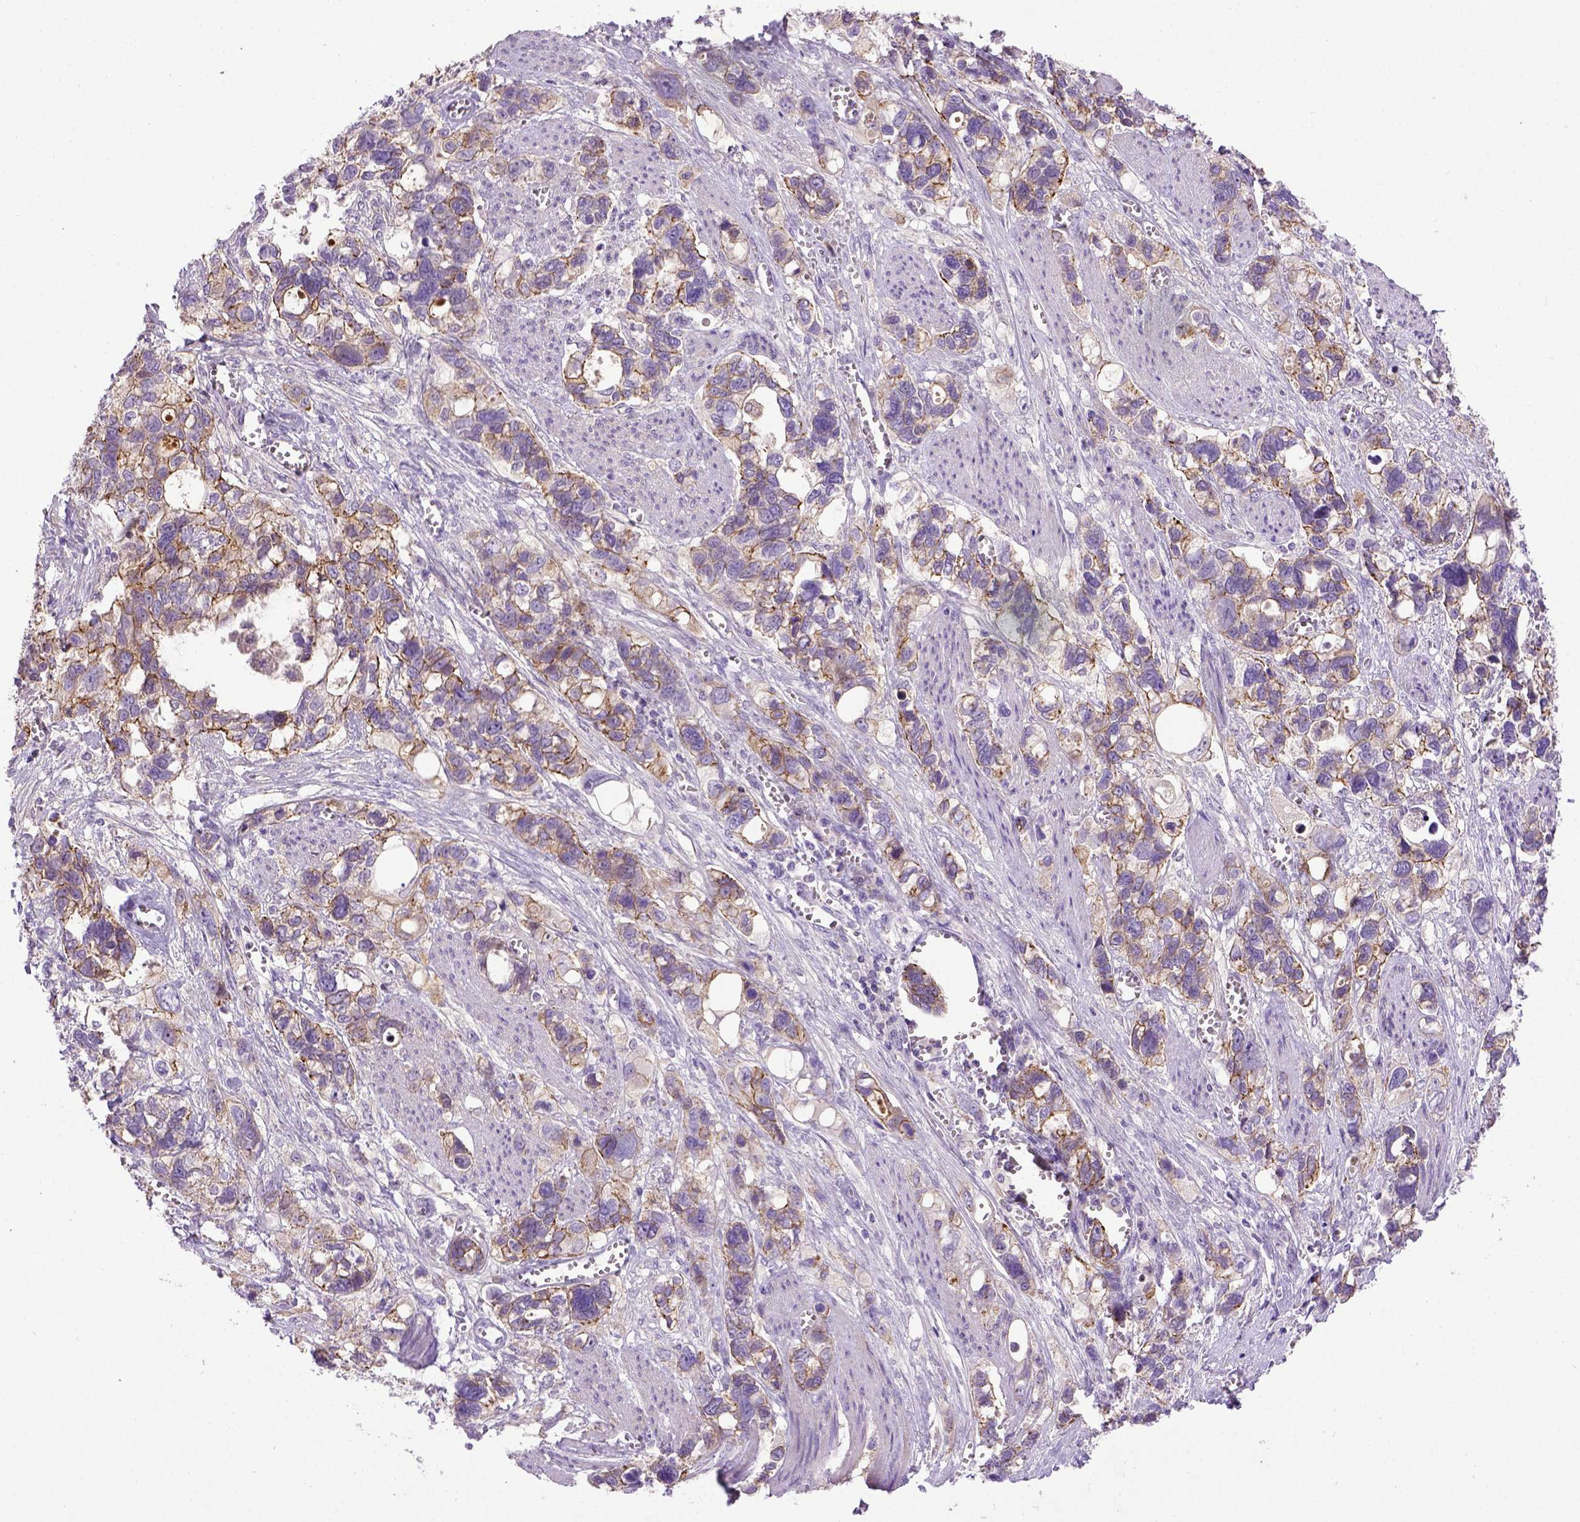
{"staining": {"intensity": "moderate", "quantity": ">75%", "location": "cytoplasmic/membranous"}, "tissue": "stomach cancer", "cell_type": "Tumor cells", "image_type": "cancer", "snomed": [{"axis": "morphology", "description": "Adenocarcinoma, NOS"}, {"axis": "topography", "description": "Stomach, upper"}], "caption": "This is a micrograph of IHC staining of stomach adenocarcinoma, which shows moderate staining in the cytoplasmic/membranous of tumor cells.", "gene": "CDH1", "patient": {"sex": "female", "age": 81}}